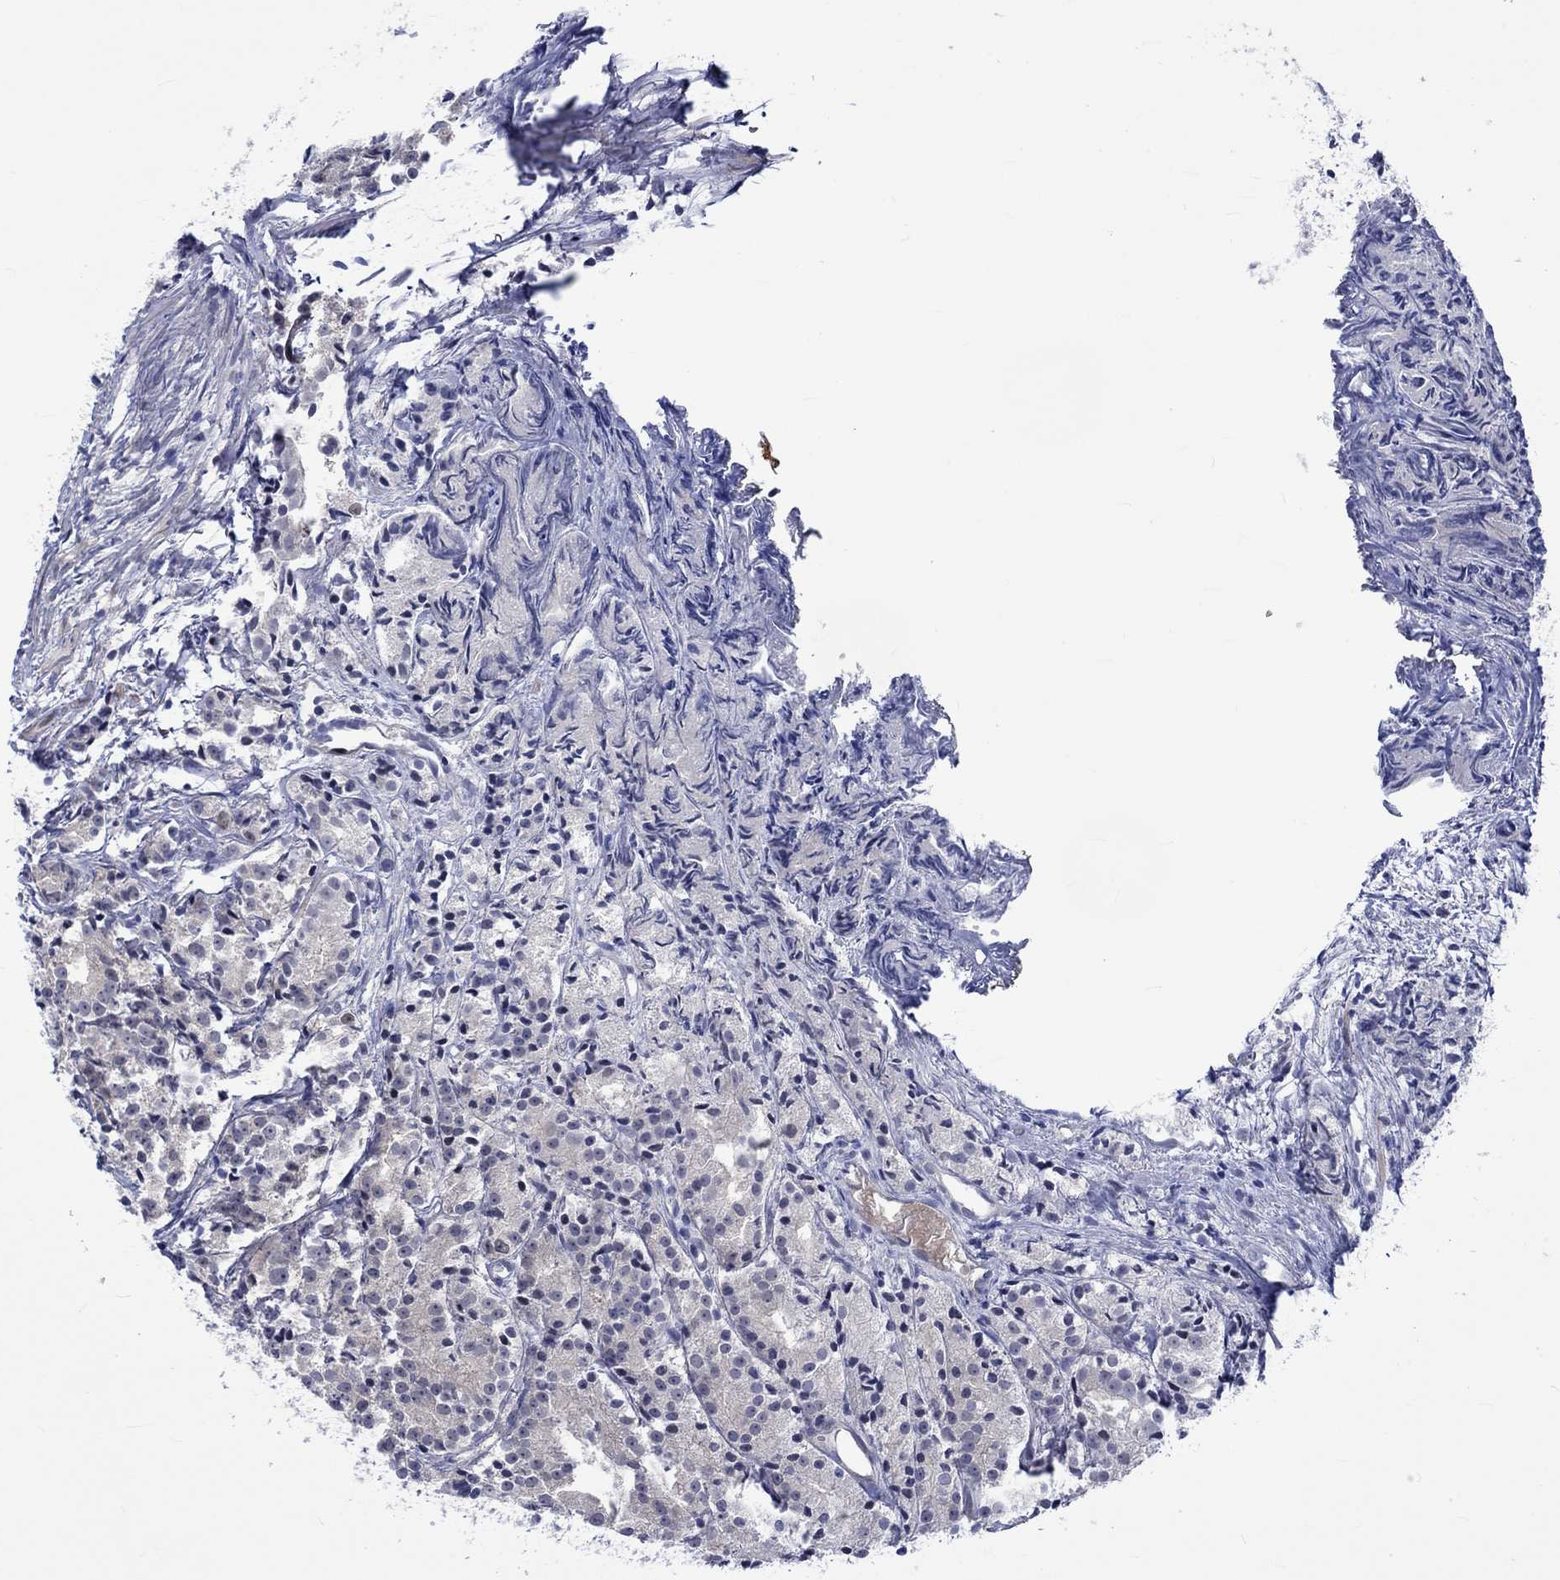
{"staining": {"intensity": "weak", "quantity": "25%-75%", "location": "cytoplasmic/membranous"}, "tissue": "prostate cancer", "cell_type": "Tumor cells", "image_type": "cancer", "snomed": [{"axis": "morphology", "description": "Adenocarcinoma, Medium grade"}, {"axis": "topography", "description": "Prostate"}], "caption": "Immunohistochemistry (IHC) micrograph of prostate cancer (medium-grade adenocarcinoma) stained for a protein (brown), which reveals low levels of weak cytoplasmic/membranous staining in about 25%-75% of tumor cells.", "gene": "E2F8", "patient": {"sex": "male", "age": 74}}